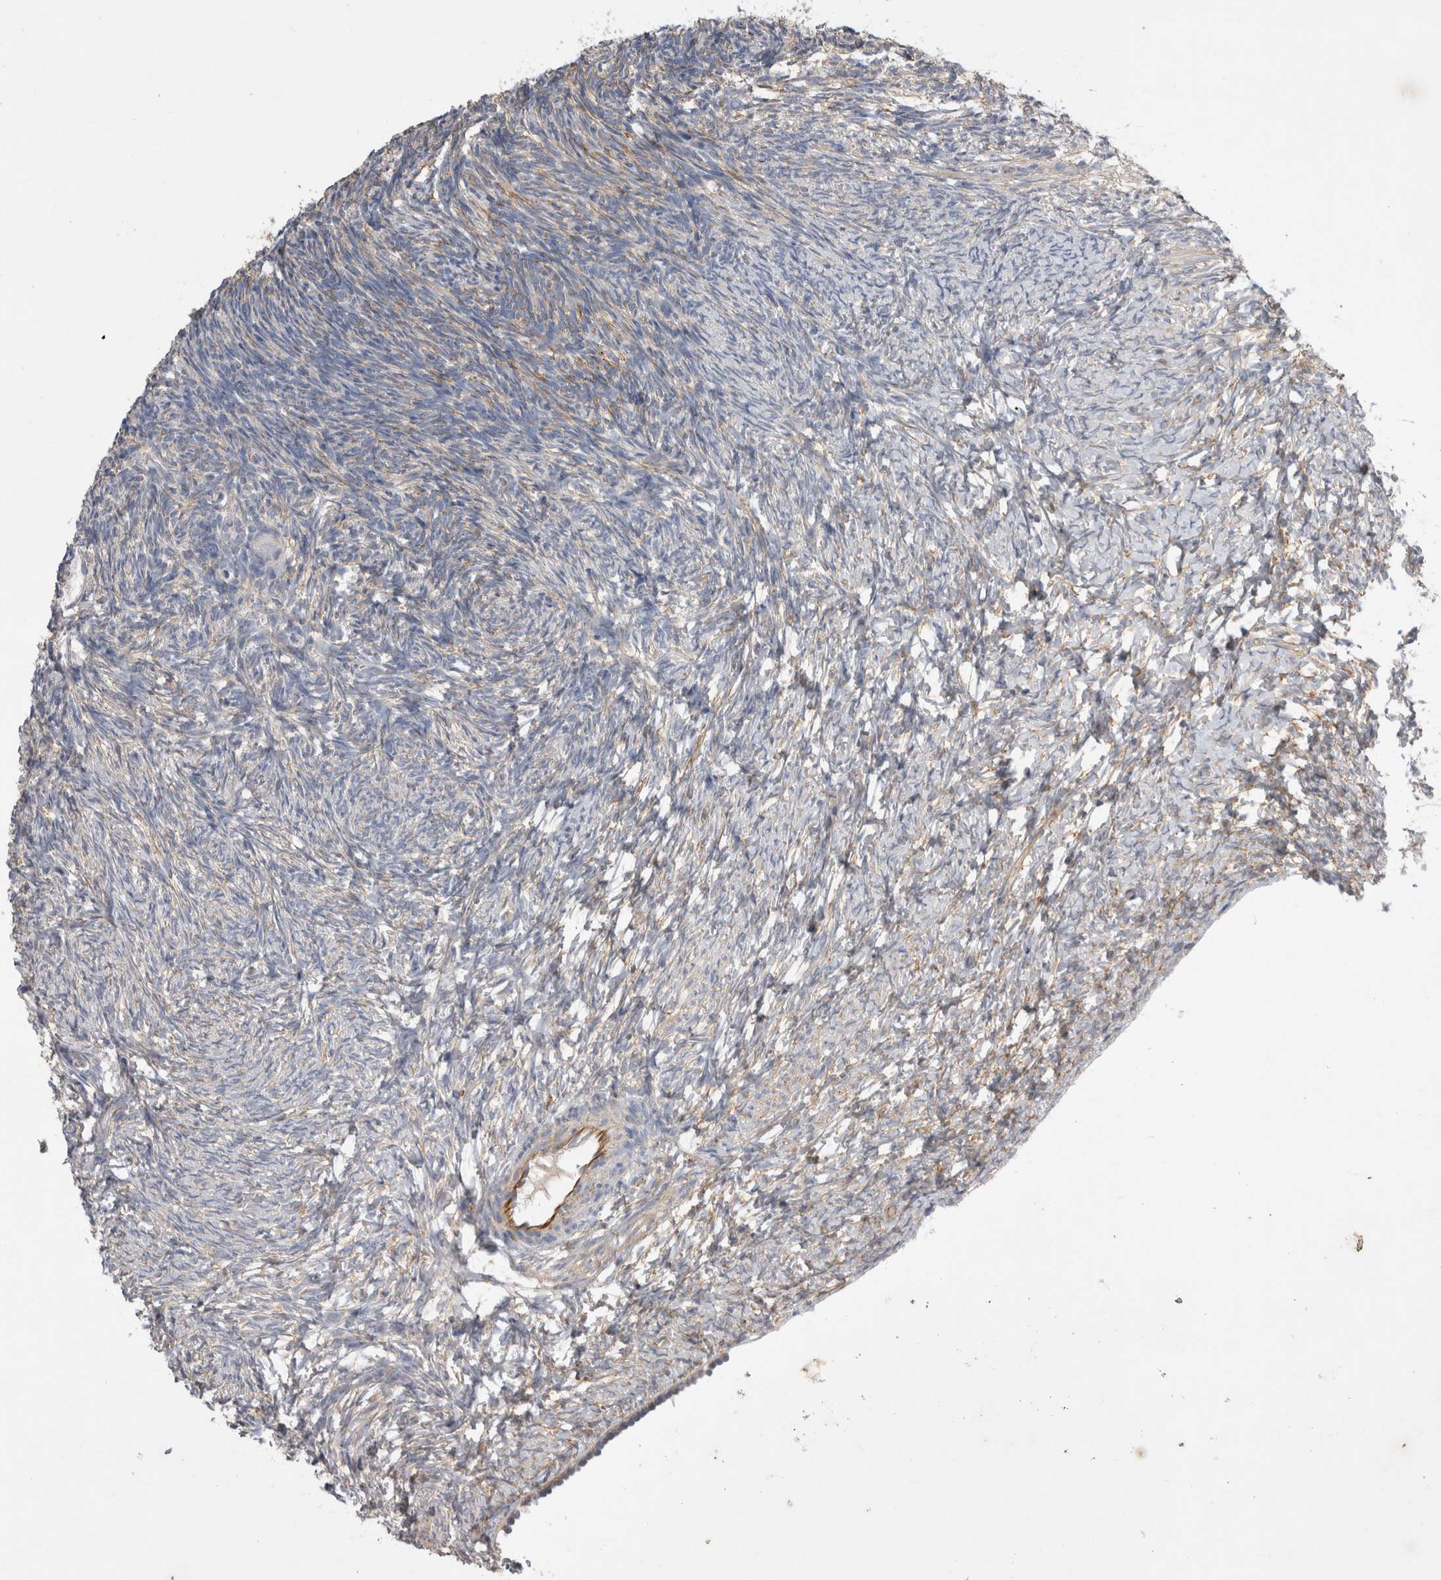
{"staining": {"intensity": "negative", "quantity": "none", "location": "none"}, "tissue": "ovary", "cell_type": "Follicle cells", "image_type": "normal", "snomed": [{"axis": "morphology", "description": "Normal tissue, NOS"}, {"axis": "topography", "description": "Ovary"}], "caption": "Human ovary stained for a protein using immunohistochemistry displays no expression in follicle cells.", "gene": "STRADB", "patient": {"sex": "female", "age": 34}}